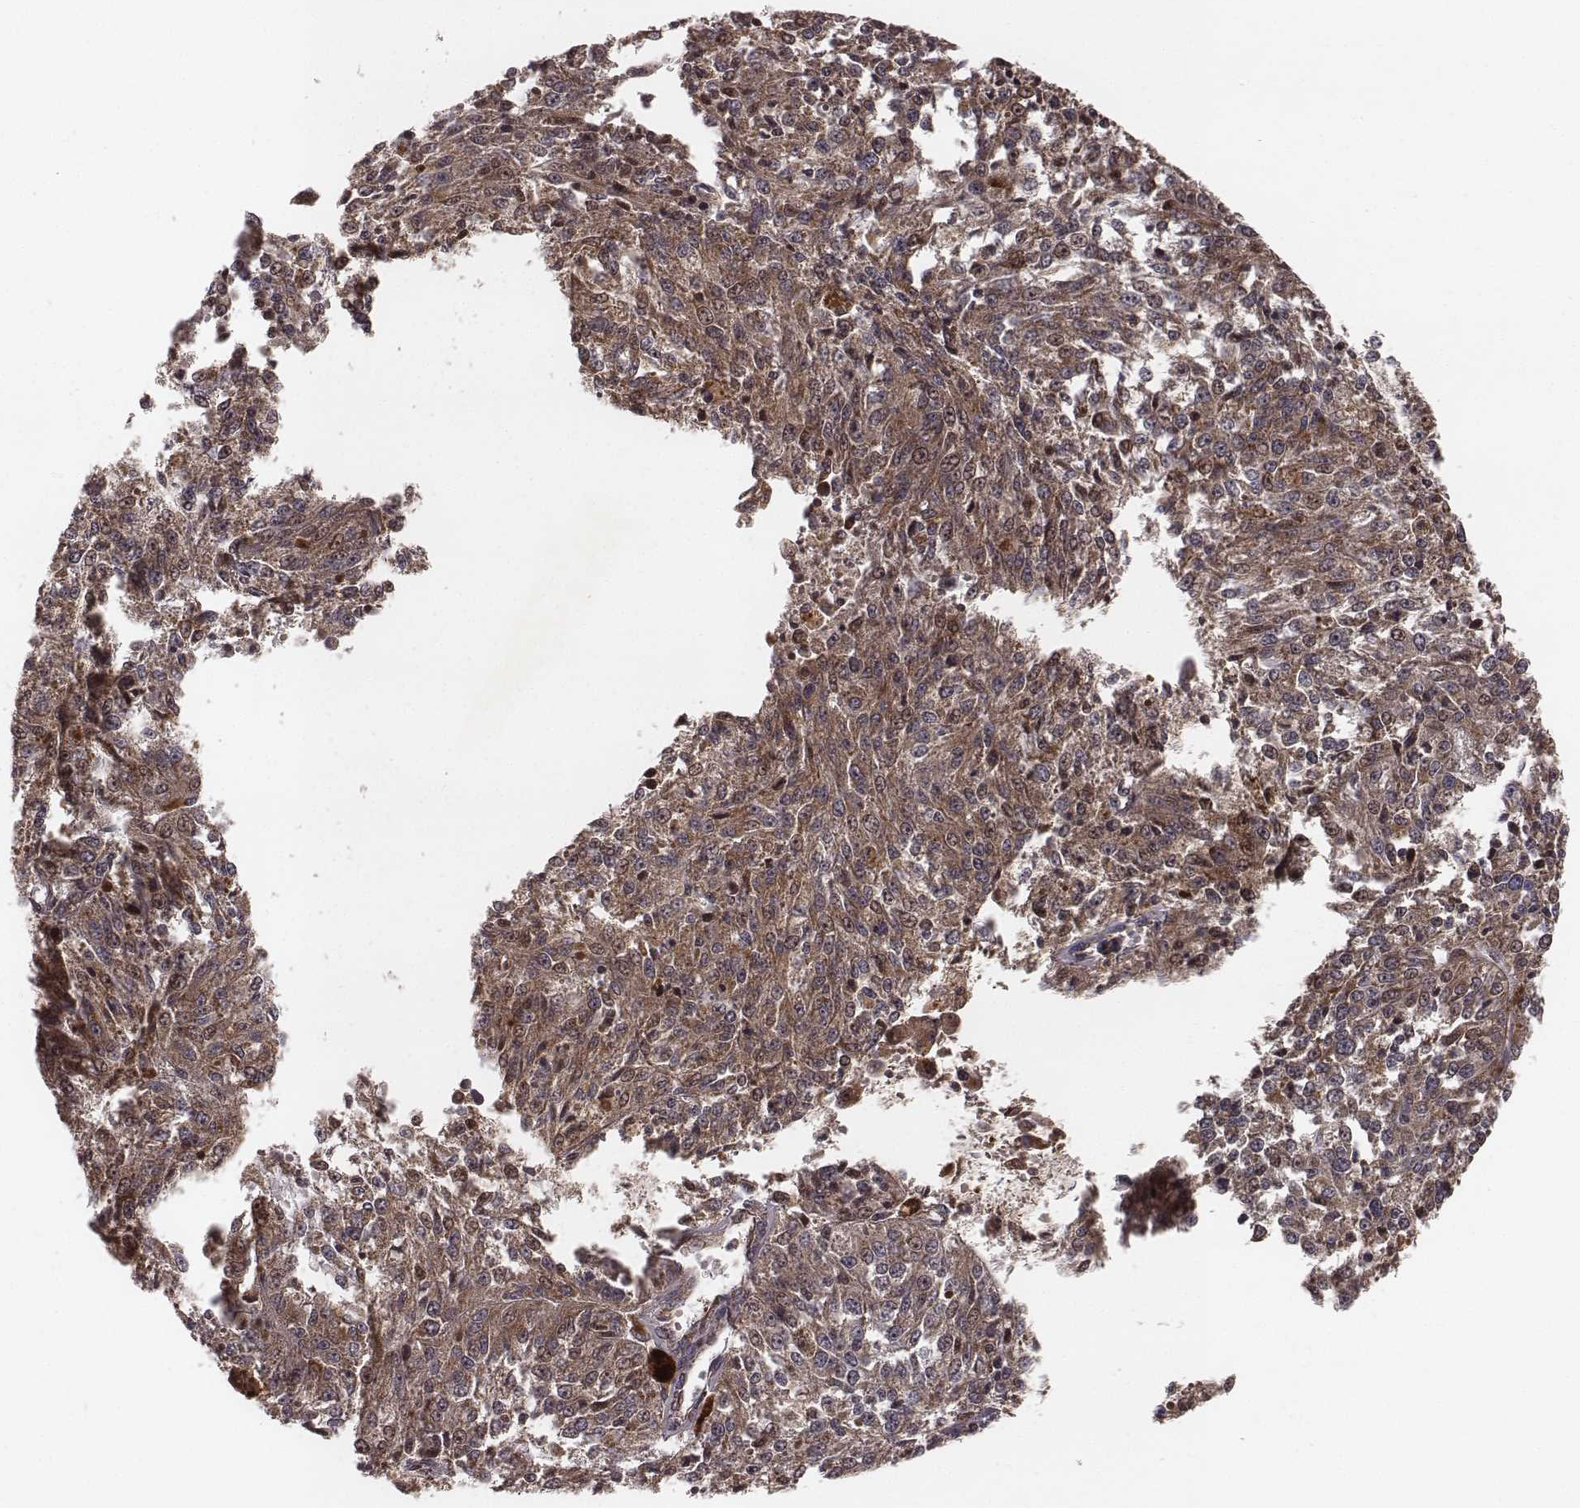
{"staining": {"intensity": "moderate", "quantity": "25%-75%", "location": "cytoplasmic/membranous"}, "tissue": "melanoma", "cell_type": "Tumor cells", "image_type": "cancer", "snomed": [{"axis": "morphology", "description": "Malignant melanoma, Metastatic site"}, {"axis": "topography", "description": "Lymph node"}], "caption": "DAB (3,3'-diaminobenzidine) immunohistochemical staining of human malignant melanoma (metastatic site) demonstrates moderate cytoplasmic/membranous protein staining in about 25%-75% of tumor cells.", "gene": "ZDHHC21", "patient": {"sex": "female", "age": 64}}